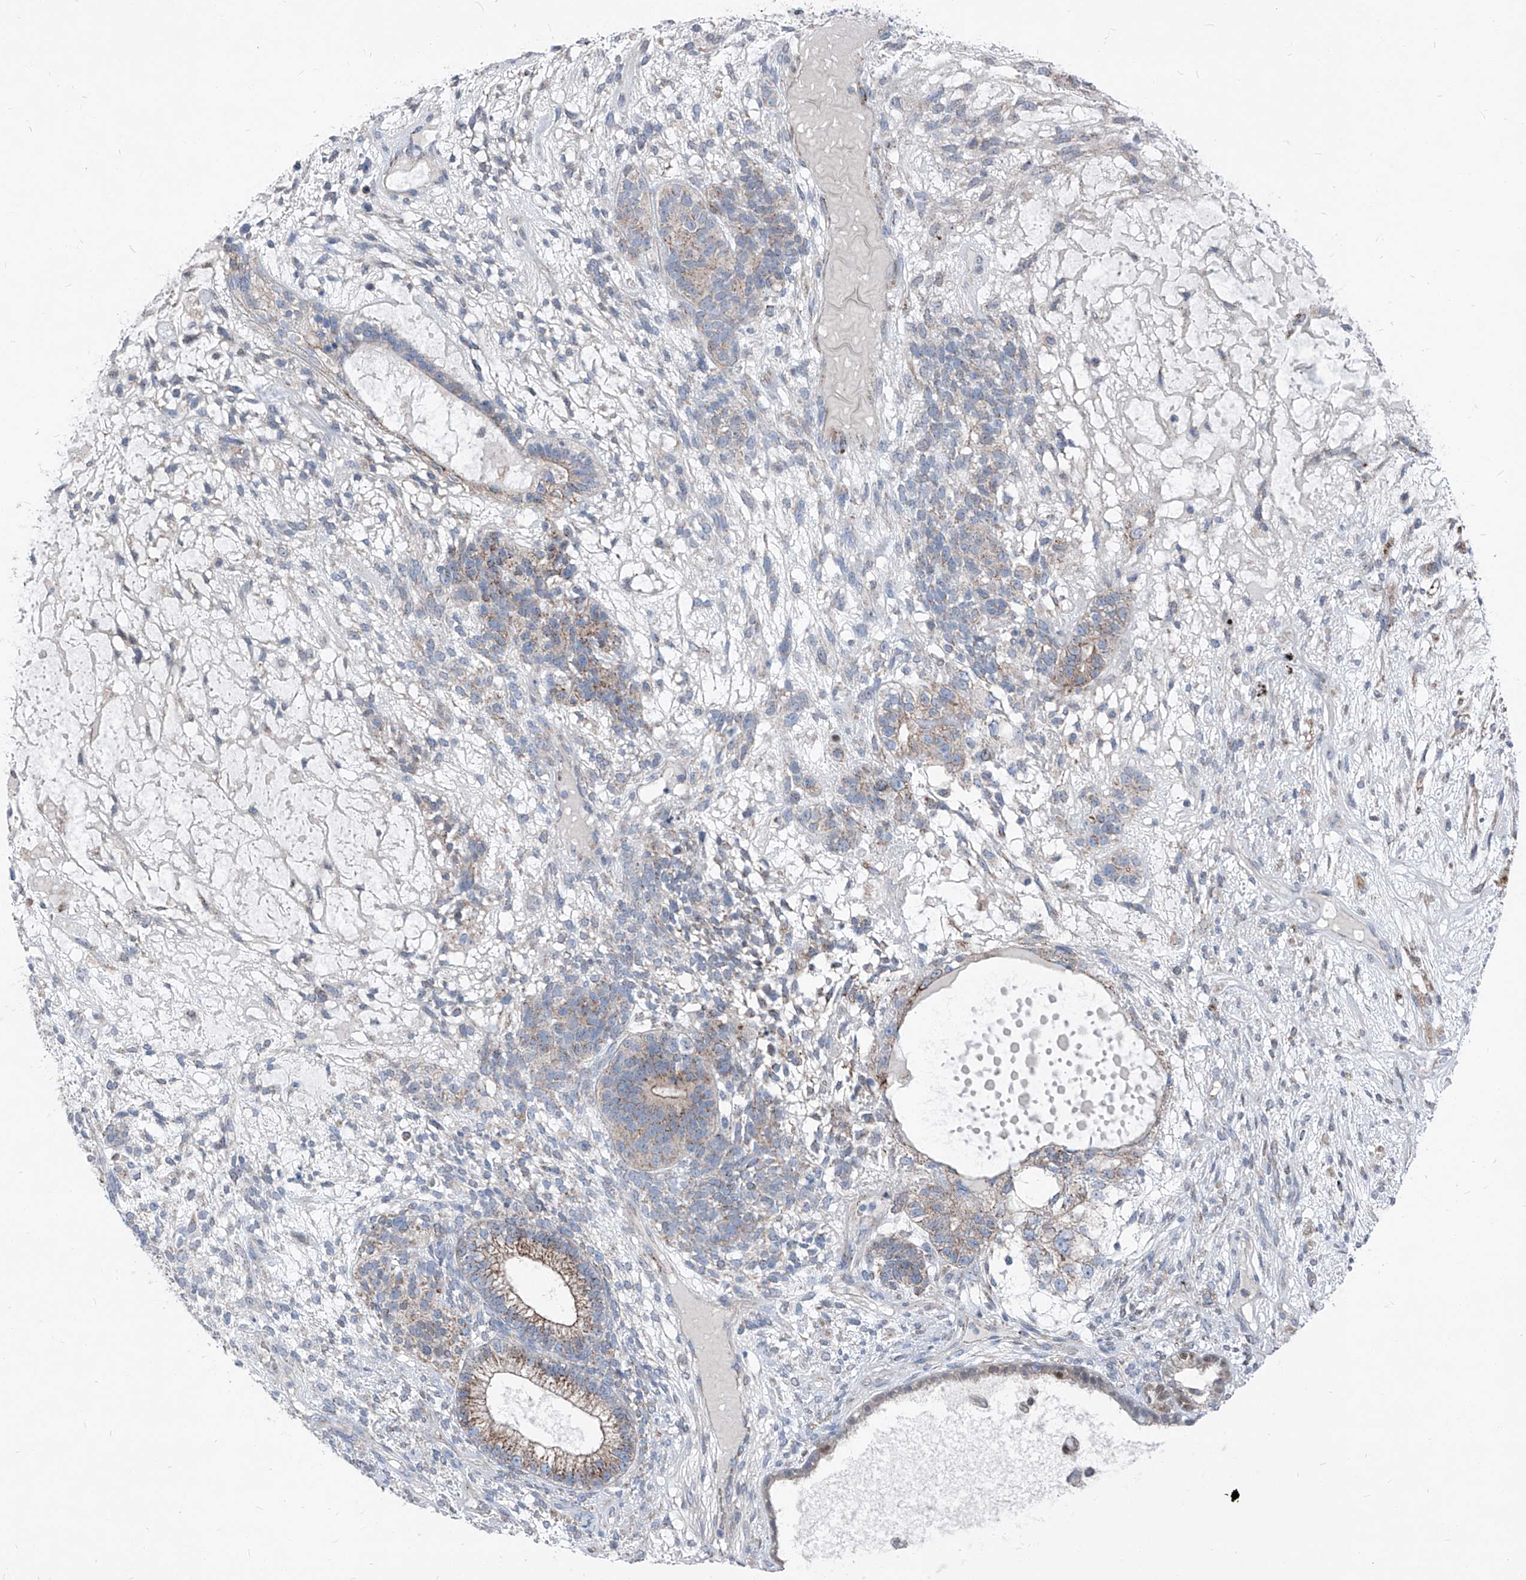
{"staining": {"intensity": "moderate", "quantity": "<25%", "location": "cytoplasmic/membranous"}, "tissue": "testis cancer", "cell_type": "Tumor cells", "image_type": "cancer", "snomed": [{"axis": "morphology", "description": "Seminoma, NOS"}, {"axis": "morphology", "description": "Carcinoma, Embryonal, NOS"}, {"axis": "topography", "description": "Testis"}], "caption": "There is low levels of moderate cytoplasmic/membranous staining in tumor cells of testis cancer (seminoma), as demonstrated by immunohistochemical staining (brown color).", "gene": "AGPS", "patient": {"sex": "male", "age": 28}}